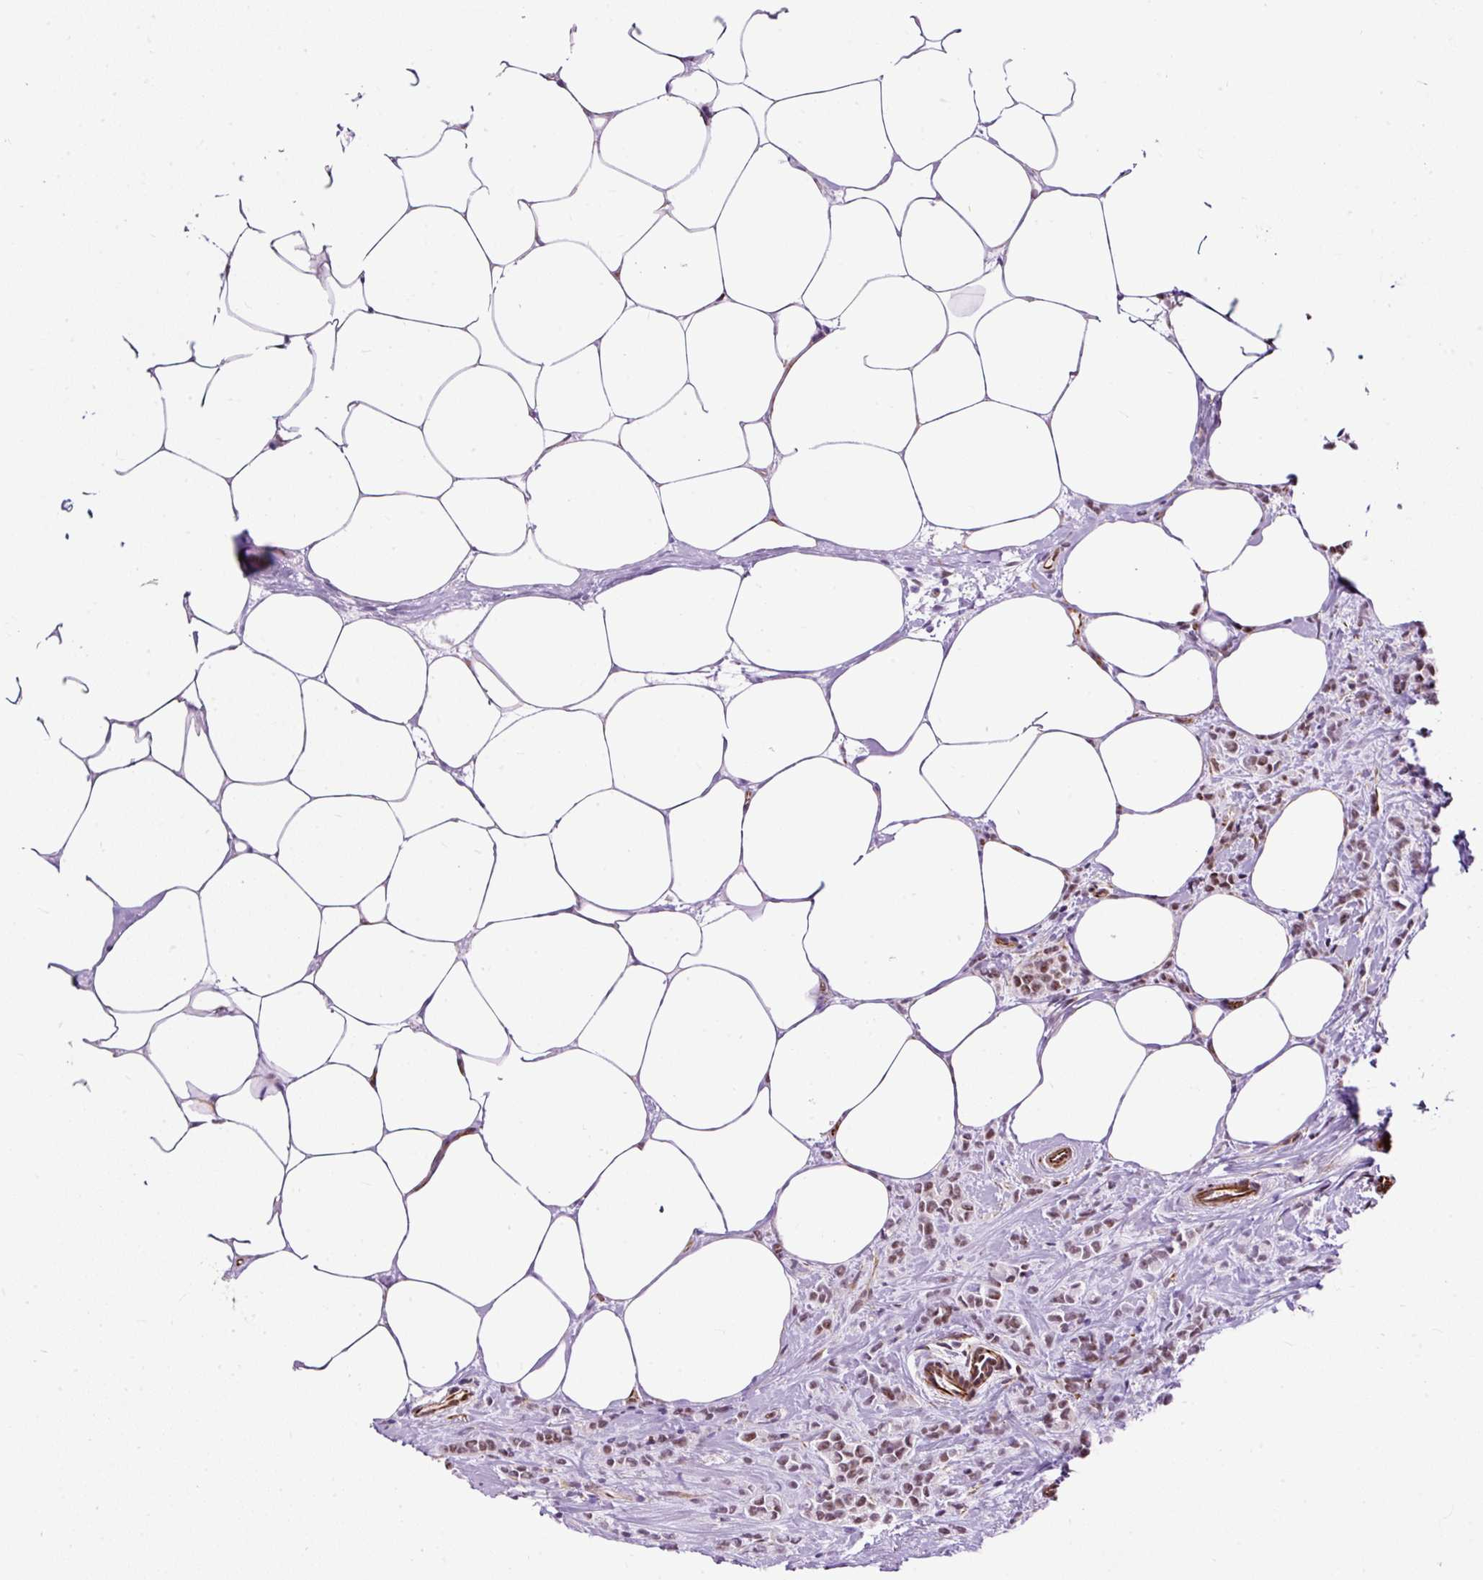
{"staining": {"intensity": "weak", "quantity": ">75%", "location": "nuclear"}, "tissue": "breast cancer", "cell_type": "Tumor cells", "image_type": "cancer", "snomed": [{"axis": "morphology", "description": "Lobular carcinoma"}, {"axis": "topography", "description": "Breast"}], "caption": "Immunohistochemistry micrograph of neoplastic tissue: lobular carcinoma (breast) stained using immunohistochemistry (IHC) exhibits low levels of weak protein expression localized specifically in the nuclear of tumor cells, appearing as a nuclear brown color.", "gene": "LUC7L2", "patient": {"sex": "female", "age": 84}}